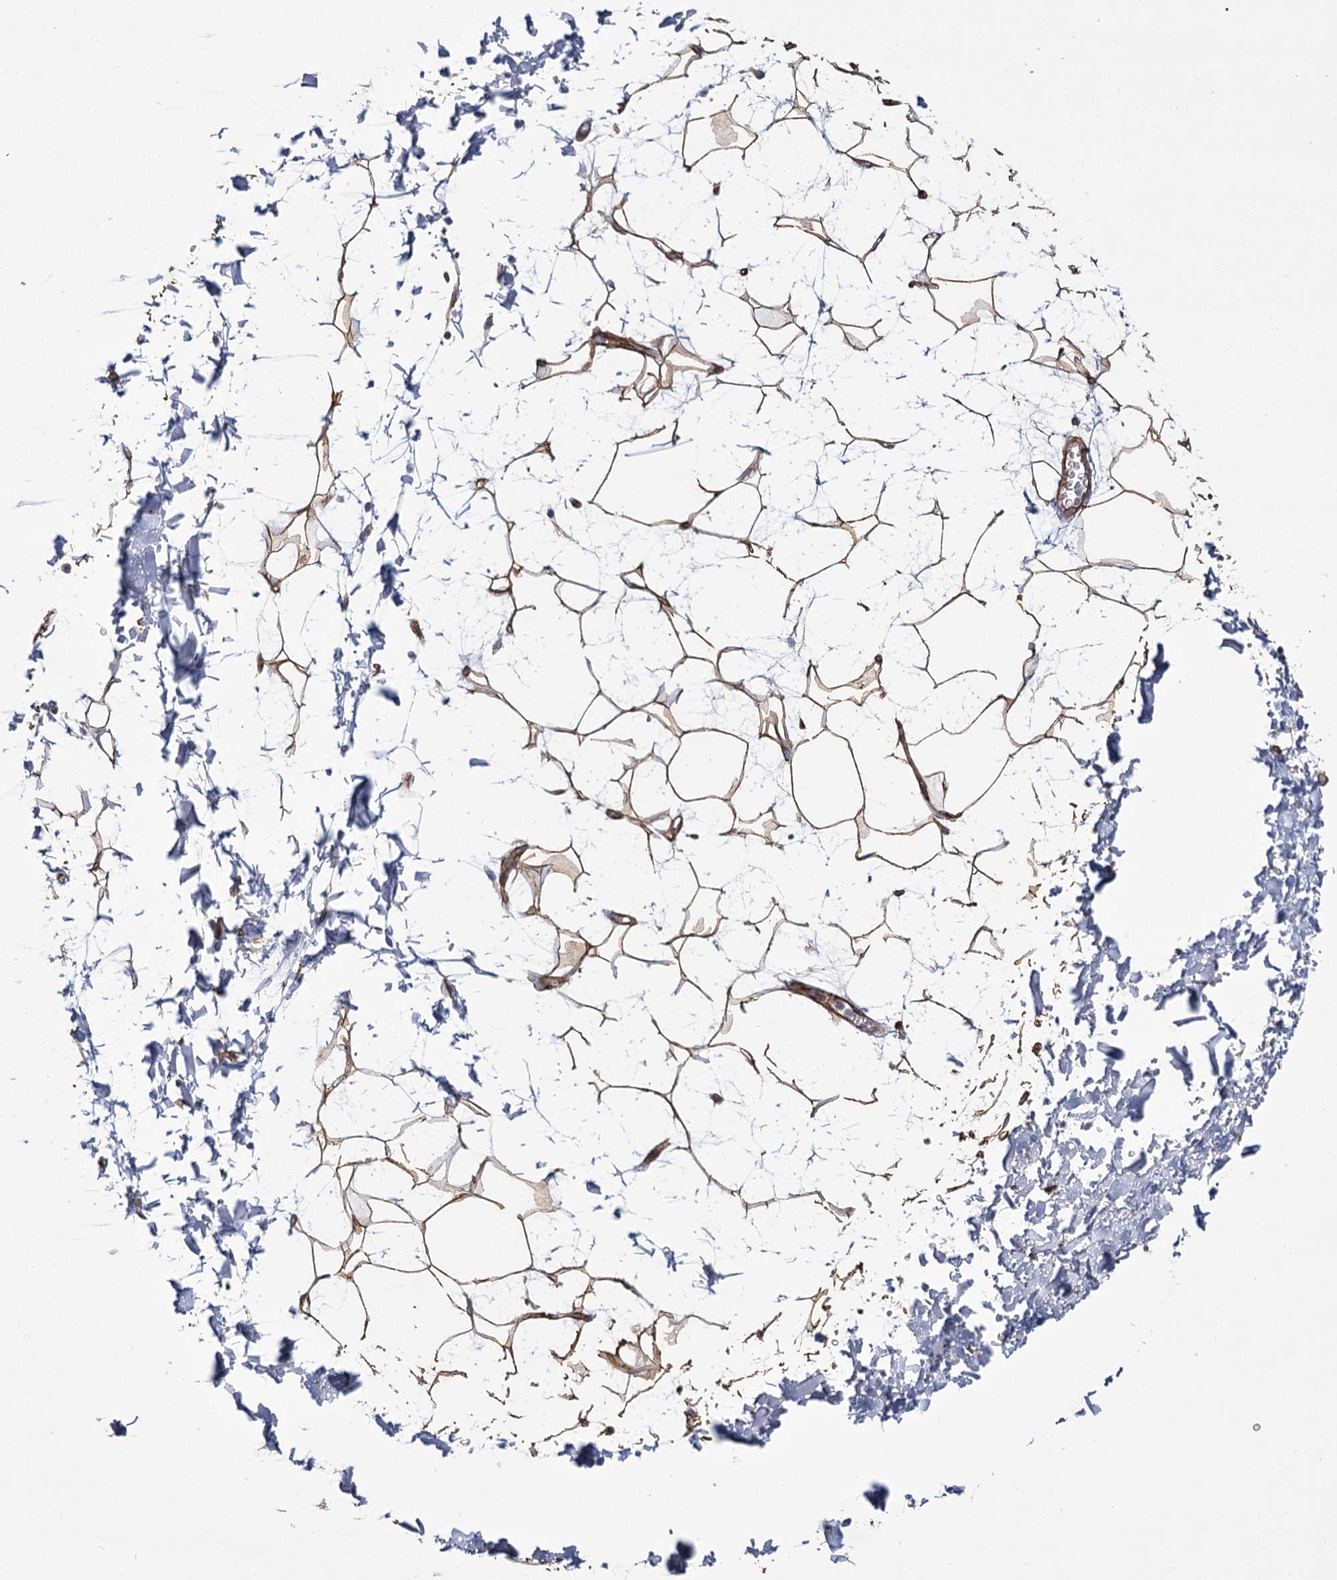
{"staining": {"intensity": "moderate", "quantity": ">75%", "location": "cytoplasmic/membranous"}, "tissue": "adipose tissue", "cell_type": "Adipocytes", "image_type": "normal", "snomed": [{"axis": "morphology", "description": "Normal tissue, NOS"}, {"axis": "topography", "description": "Soft tissue"}], "caption": "Immunohistochemistry (DAB) staining of unremarkable adipose tissue displays moderate cytoplasmic/membranous protein expression in about >75% of adipocytes.", "gene": "TMEM164", "patient": {"sex": "male", "age": 72}}